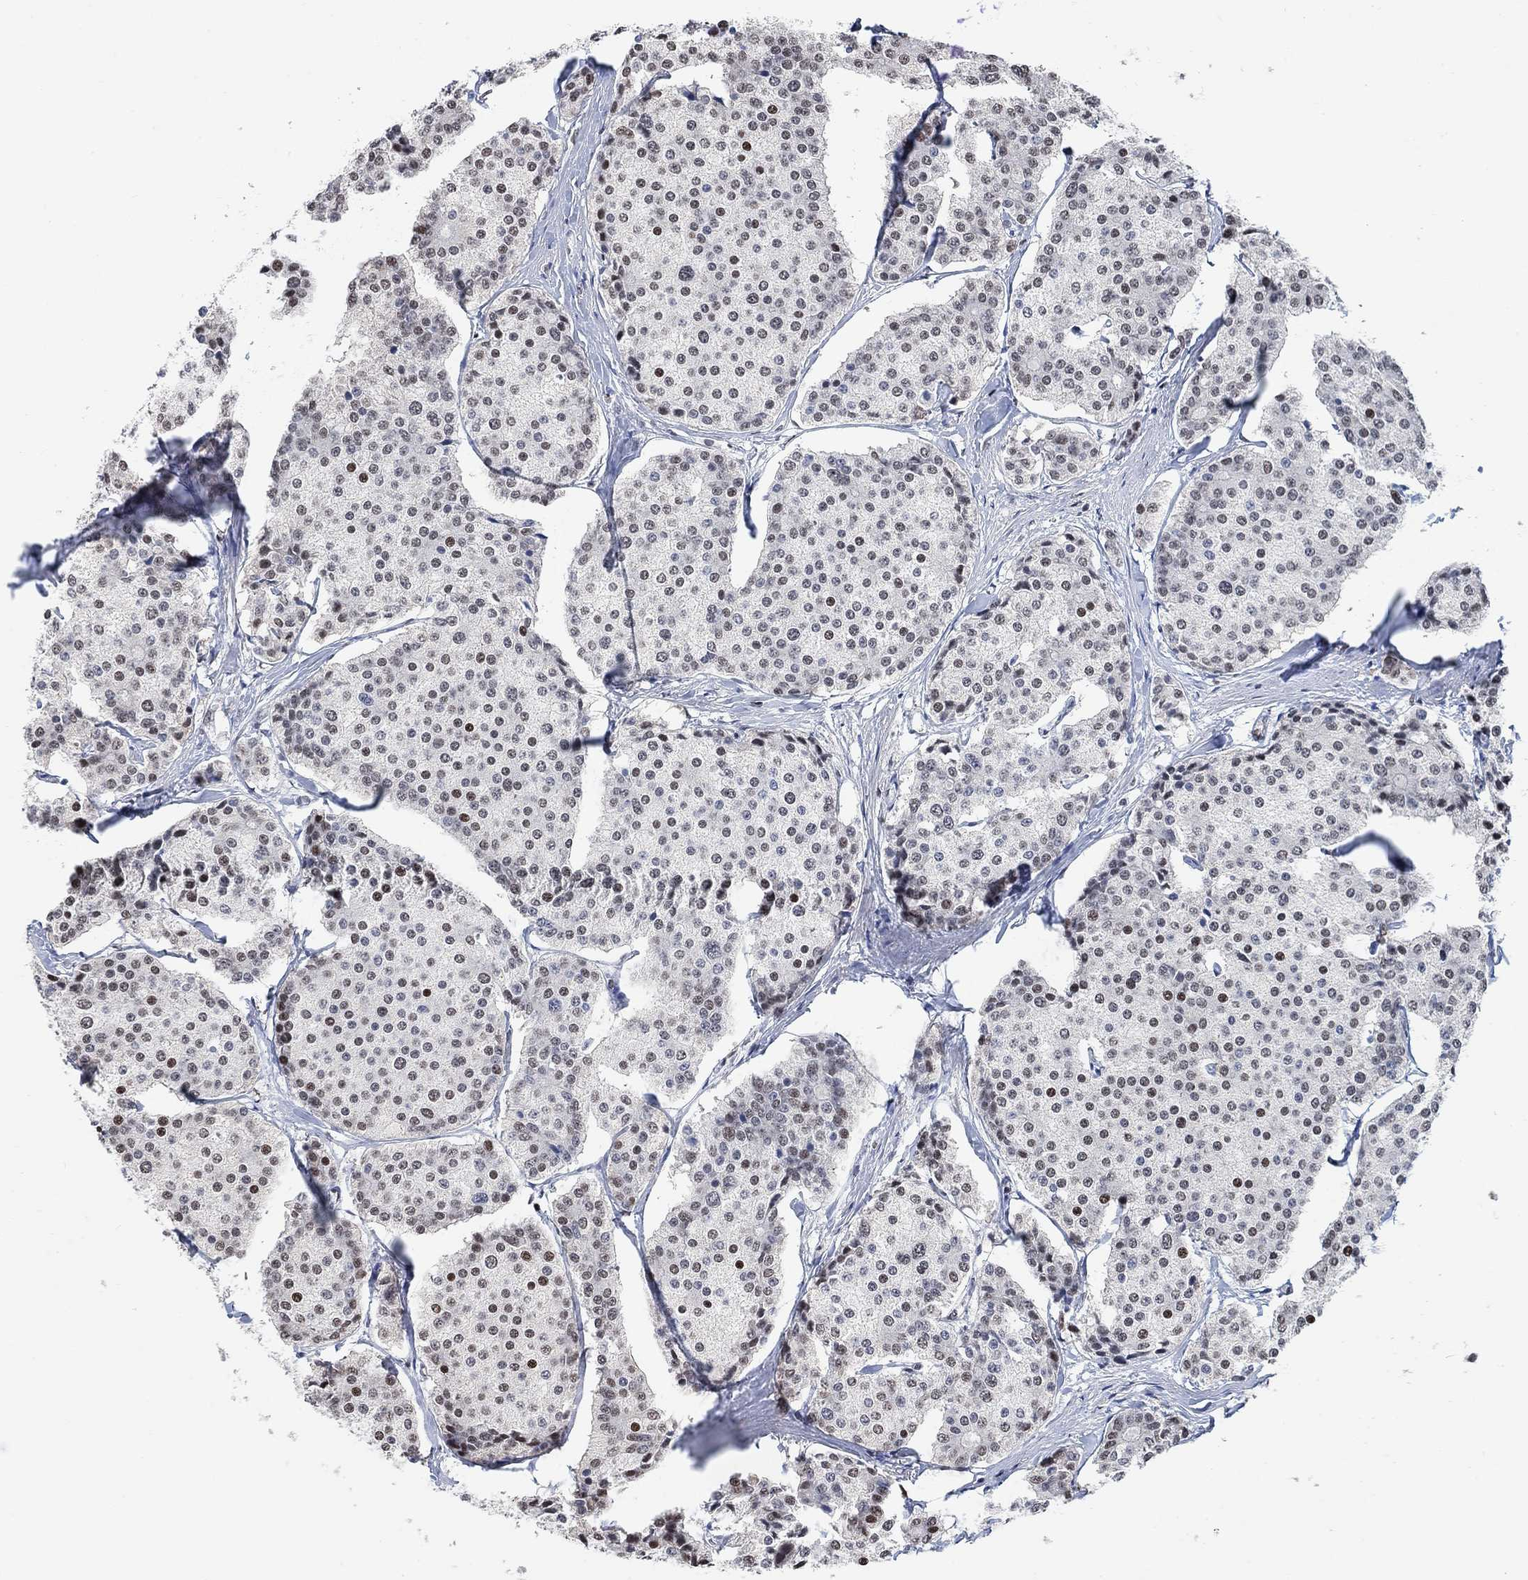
{"staining": {"intensity": "moderate", "quantity": "<25%", "location": "nuclear"}, "tissue": "carcinoid", "cell_type": "Tumor cells", "image_type": "cancer", "snomed": [{"axis": "morphology", "description": "Carcinoid, malignant, NOS"}, {"axis": "topography", "description": "Small intestine"}], "caption": "This is a micrograph of IHC staining of malignant carcinoid, which shows moderate staining in the nuclear of tumor cells.", "gene": "USP39", "patient": {"sex": "female", "age": 65}}